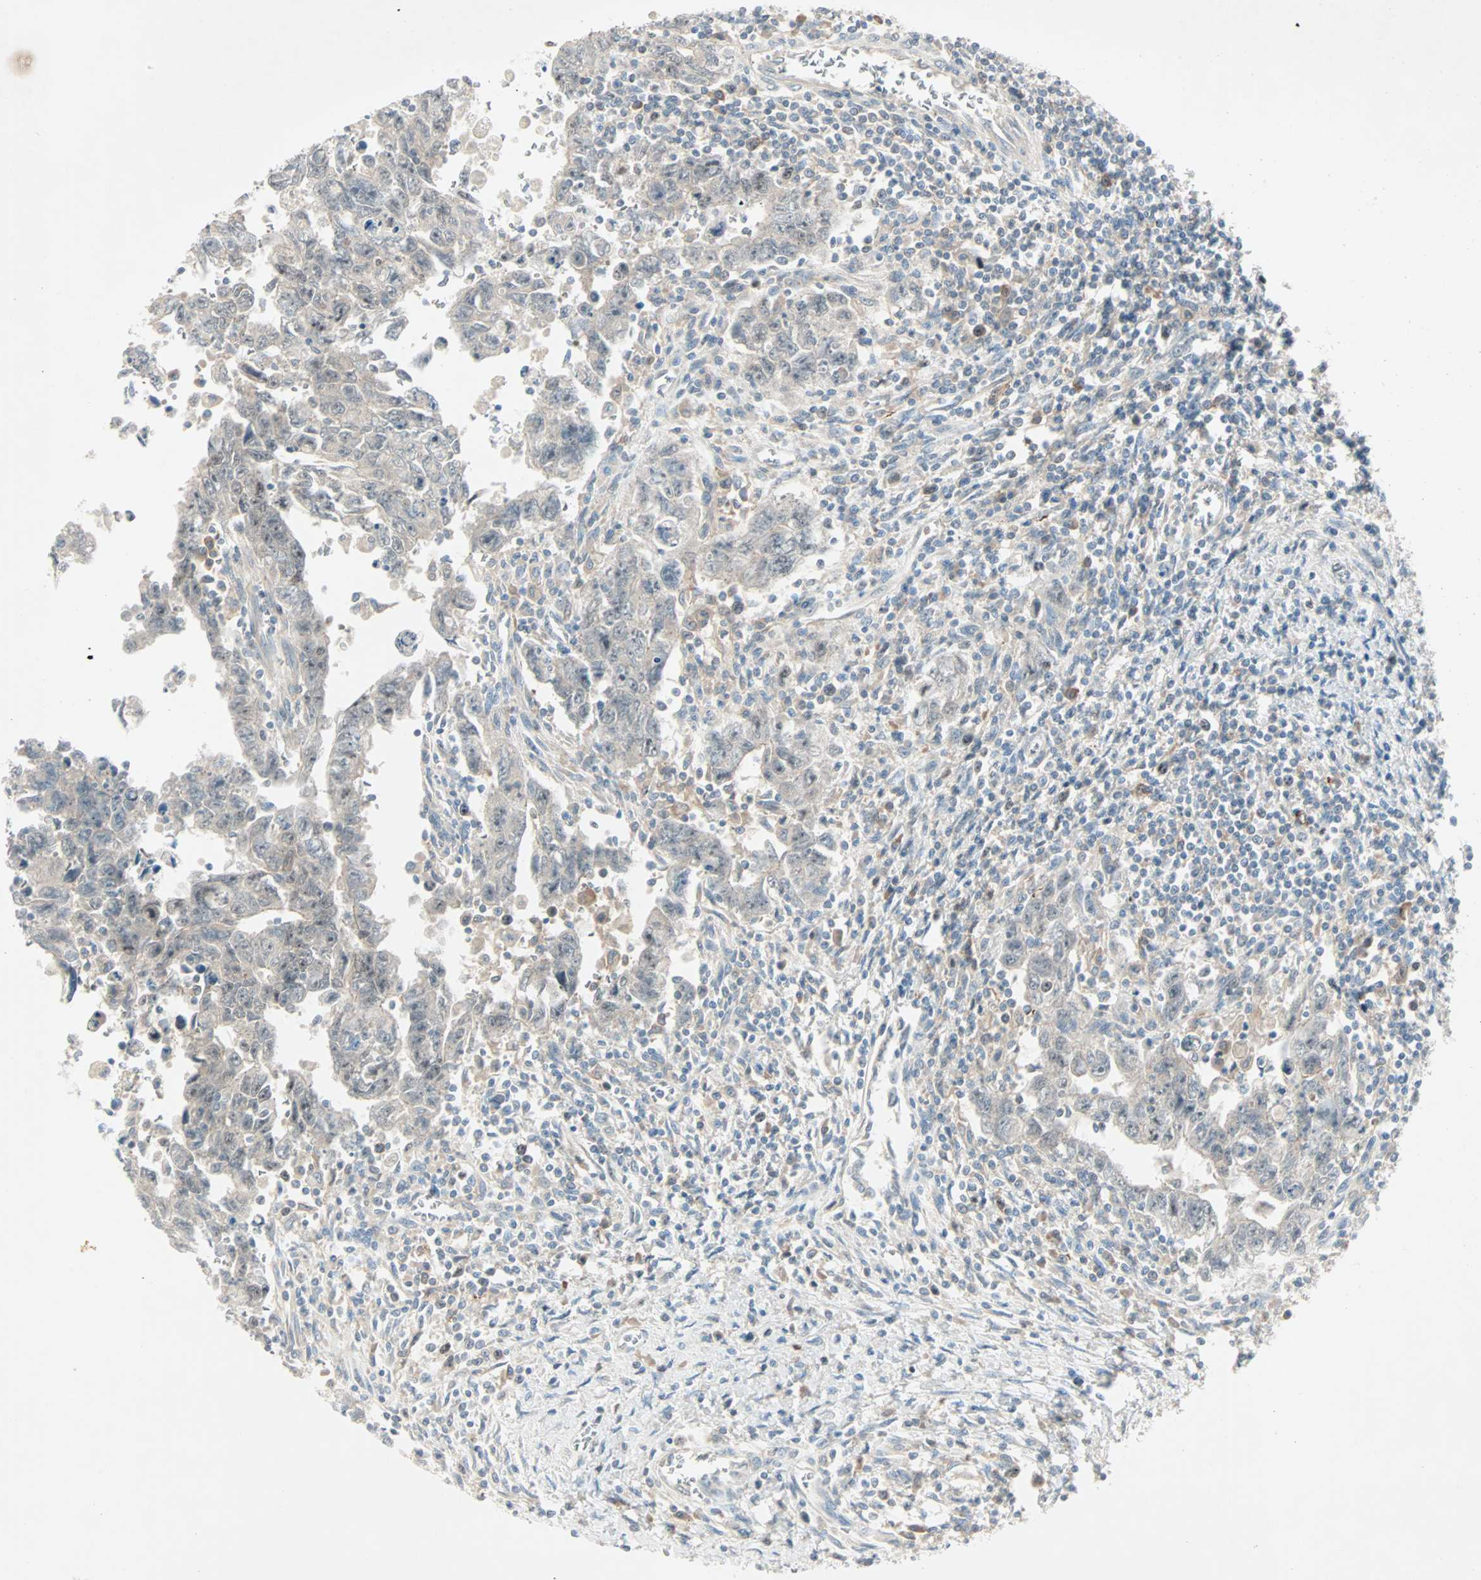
{"staining": {"intensity": "weak", "quantity": "<25%", "location": "cytoplasmic/membranous"}, "tissue": "testis cancer", "cell_type": "Tumor cells", "image_type": "cancer", "snomed": [{"axis": "morphology", "description": "Carcinoma, Embryonal, NOS"}, {"axis": "topography", "description": "Testis"}], "caption": "This is an IHC photomicrograph of testis cancer (embryonal carcinoma). There is no expression in tumor cells.", "gene": "SMIM8", "patient": {"sex": "male", "age": 28}}